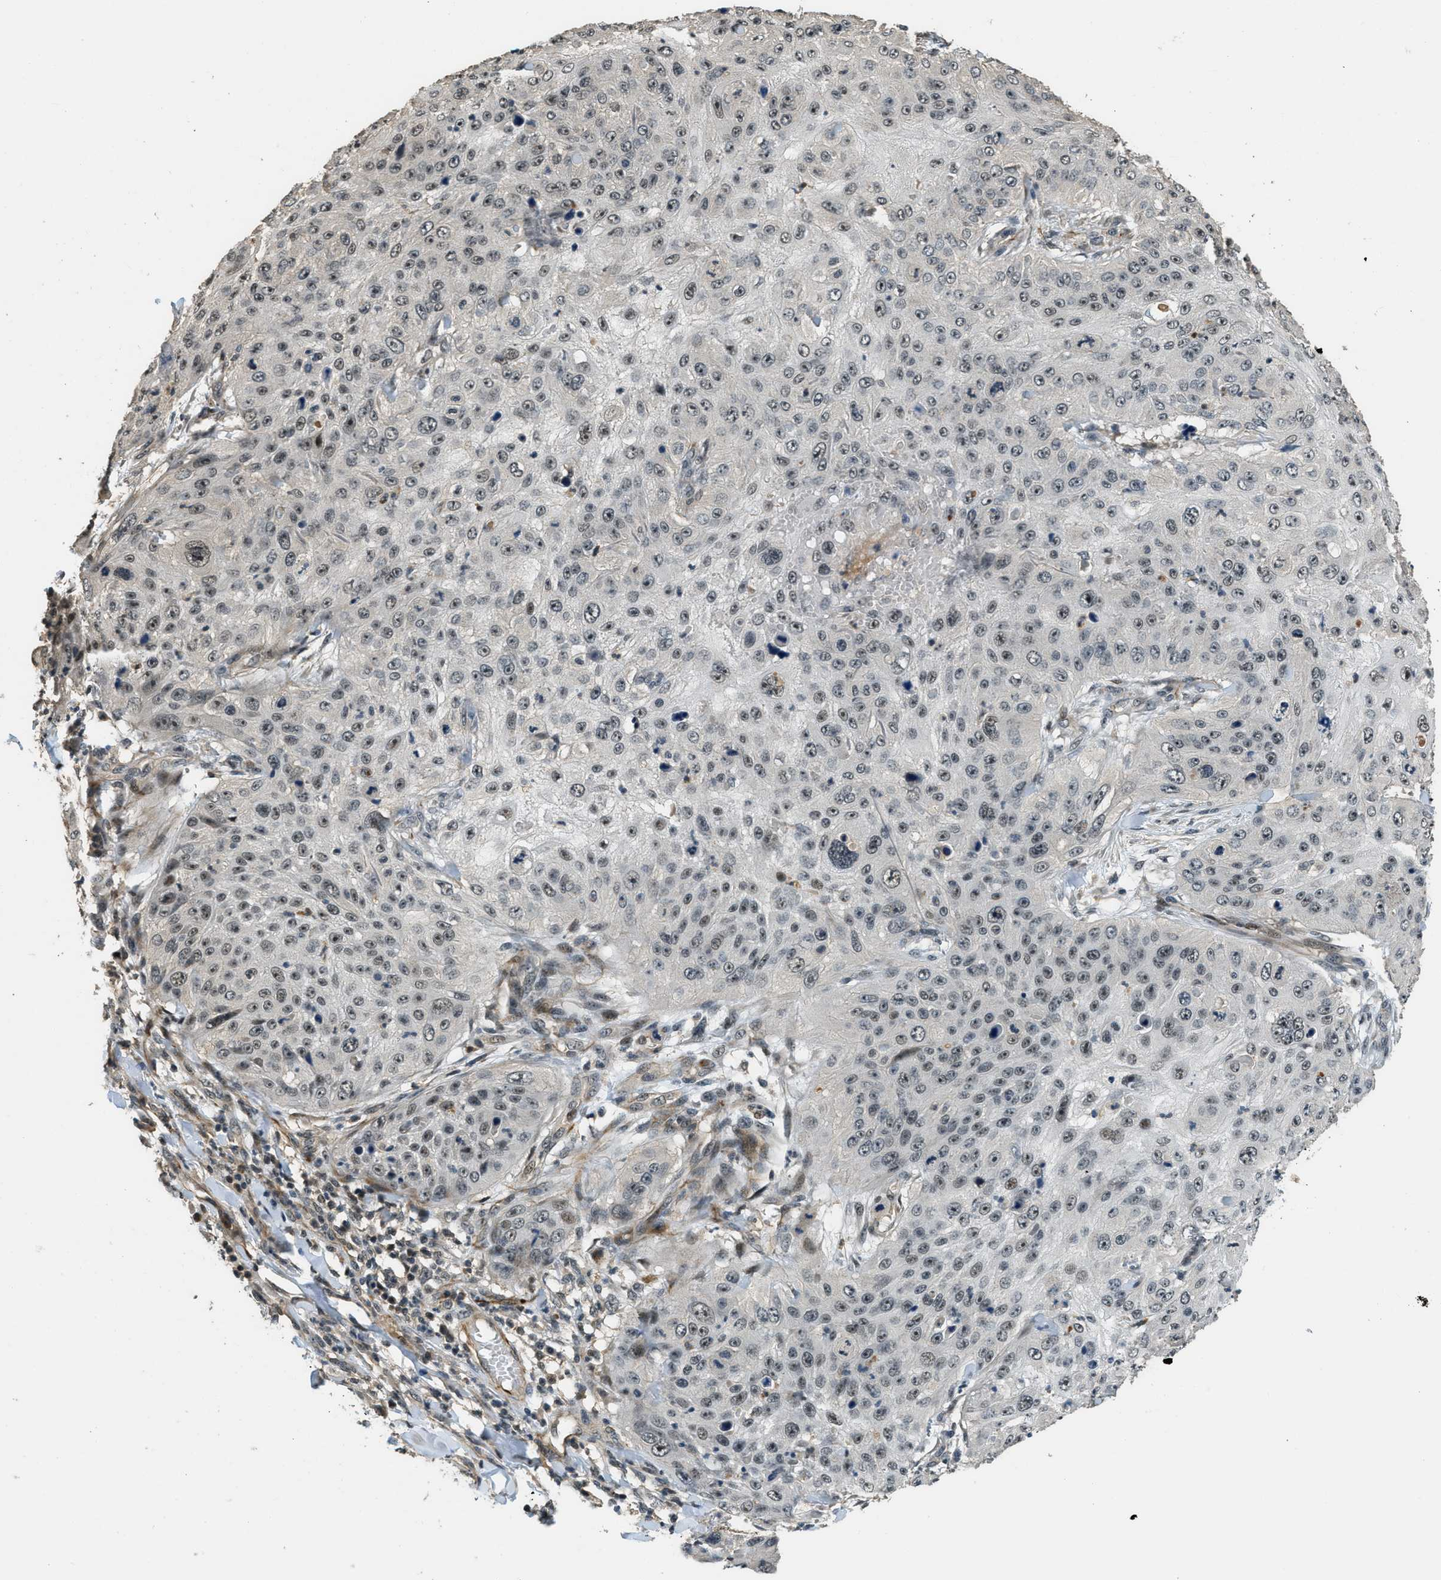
{"staining": {"intensity": "weak", "quantity": ">75%", "location": "nuclear"}, "tissue": "skin cancer", "cell_type": "Tumor cells", "image_type": "cancer", "snomed": [{"axis": "morphology", "description": "Squamous cell carcinoma, NOS"}, {"axis": "topography", "description": "Skin"}], "caption": "IHC micrograph of human skin cancer (squamous cell carcinoma) stained for a protein (brown), which shows low levels of weak nuclear expression in approximately >75% of tumor cells.", "gene": "MED21", "patient": {"sex": "female", "age": 80}}